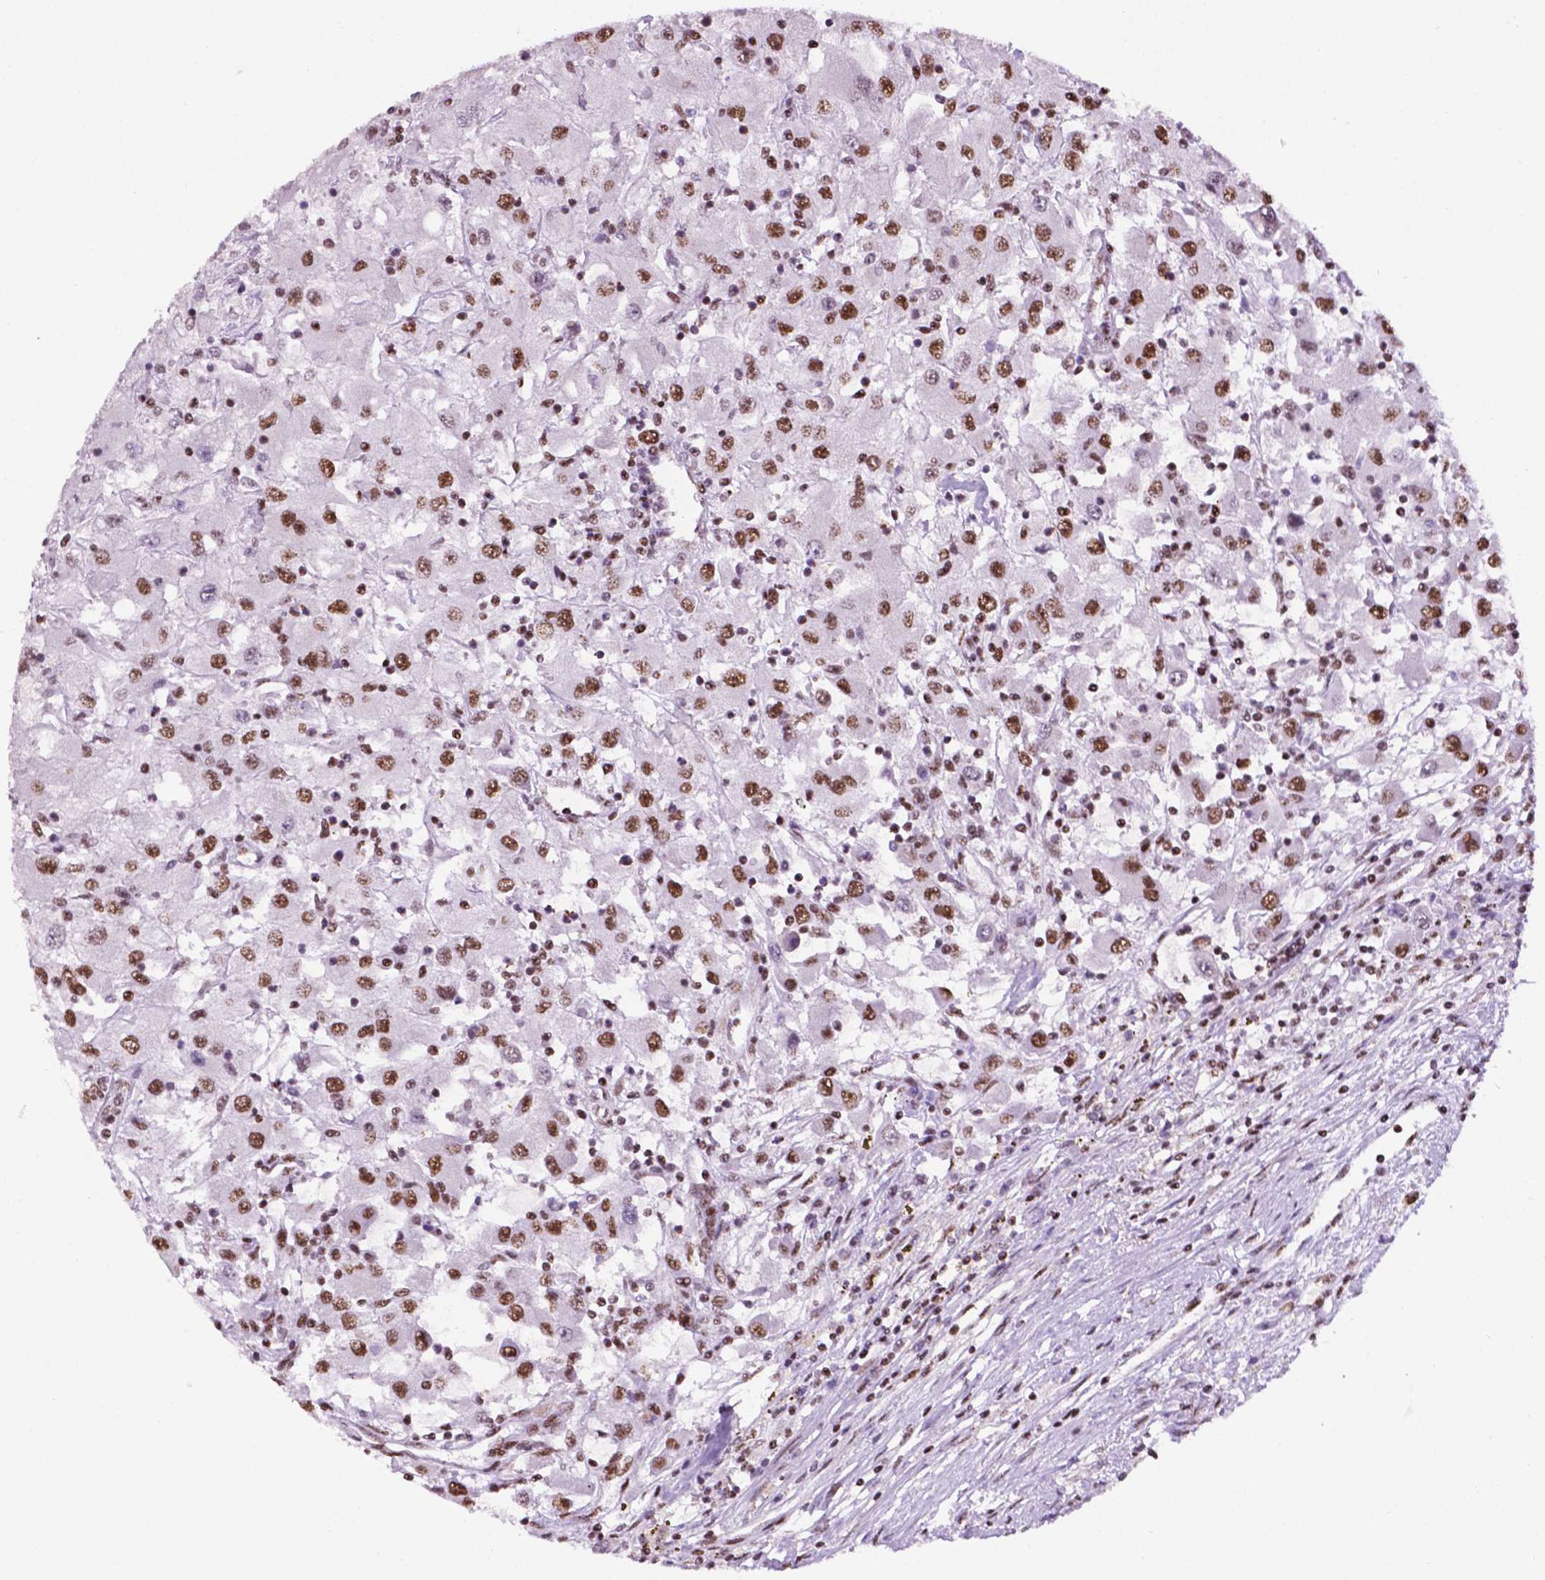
{"staining": {"intensity": "strong", "quantity": ">75%", "location": "nuclear"}, "tissue": "renal cancer", "cell_type": "Tumor cells", "image_type": "cancer", "snomed": [{"axis": "morphology", "description": "Adenocarcinoma, NOS"}, {"axis": "topography", "description": "Kidney"}], "caption": "Adenocarcinoma (renal) stained with a brown dye exhibits strong nuclear positive positivity in about >75% of tumor cells.", "gene": "CCAR2", "patient": {"sex": "female", "age": 67}}